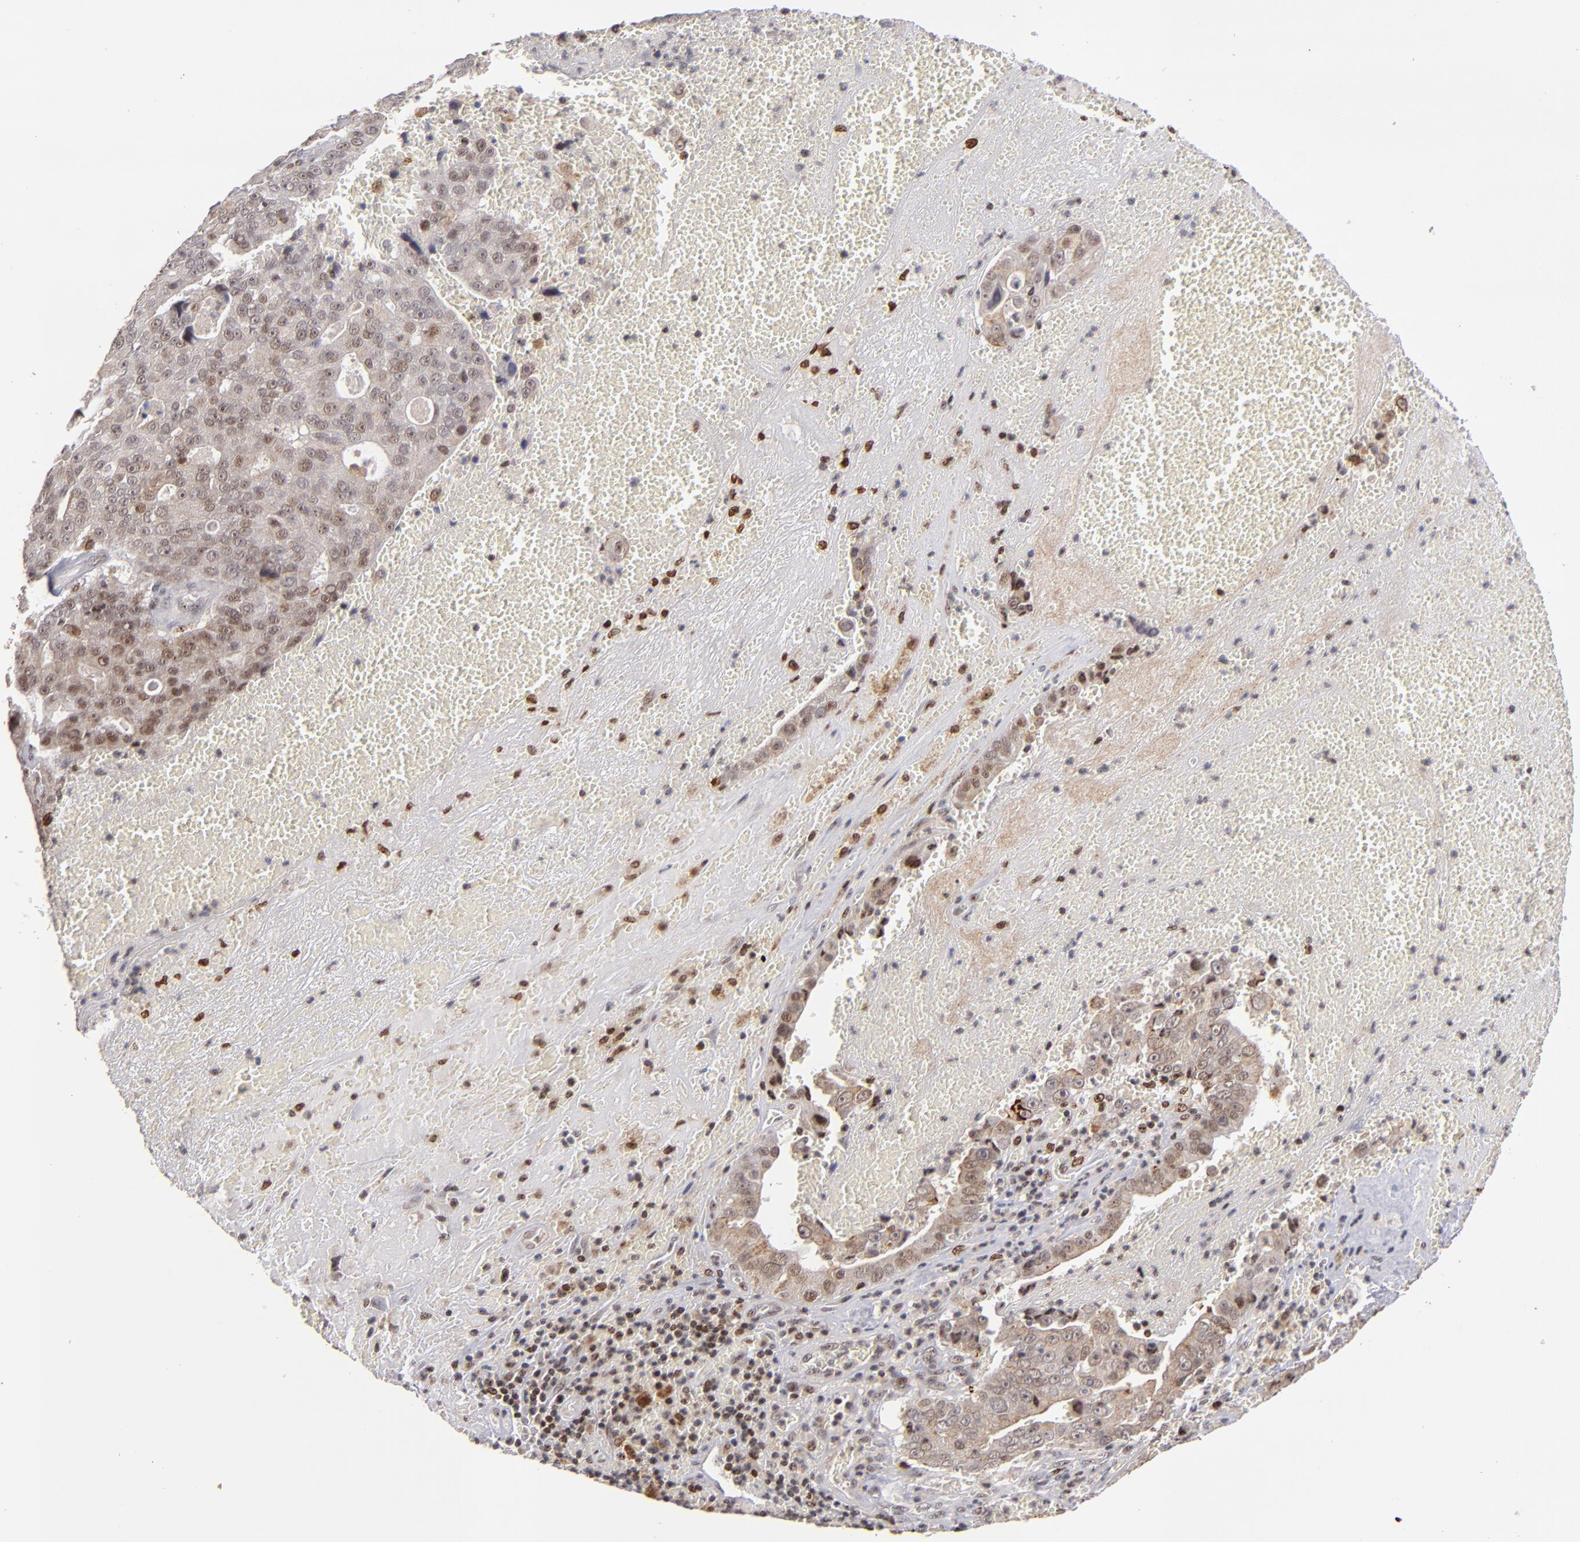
{"staining": {"intensity": "weak", "quantity": ">75%", "location": "cytoplasmic/membranous,nuclear"}, "tissue": "liver cancer", "cell_type": "Tumor cells", "image_type": "cancer", "snomed": [{"axis": "morphology", "description": "Cholangiocarcinoma"}, {"axis": "topography", "description": "Liver"}], "caption": "Immunohistochemistry image of human liver cholangiocarcinoma stained for a protein (brown), which shows low levels of weak cytoplasmic/membranous and nuclear positivity in about >75% of tumor cells.", "gene": "PCNX4", "patient": {"sex": "female", "age": 79}}